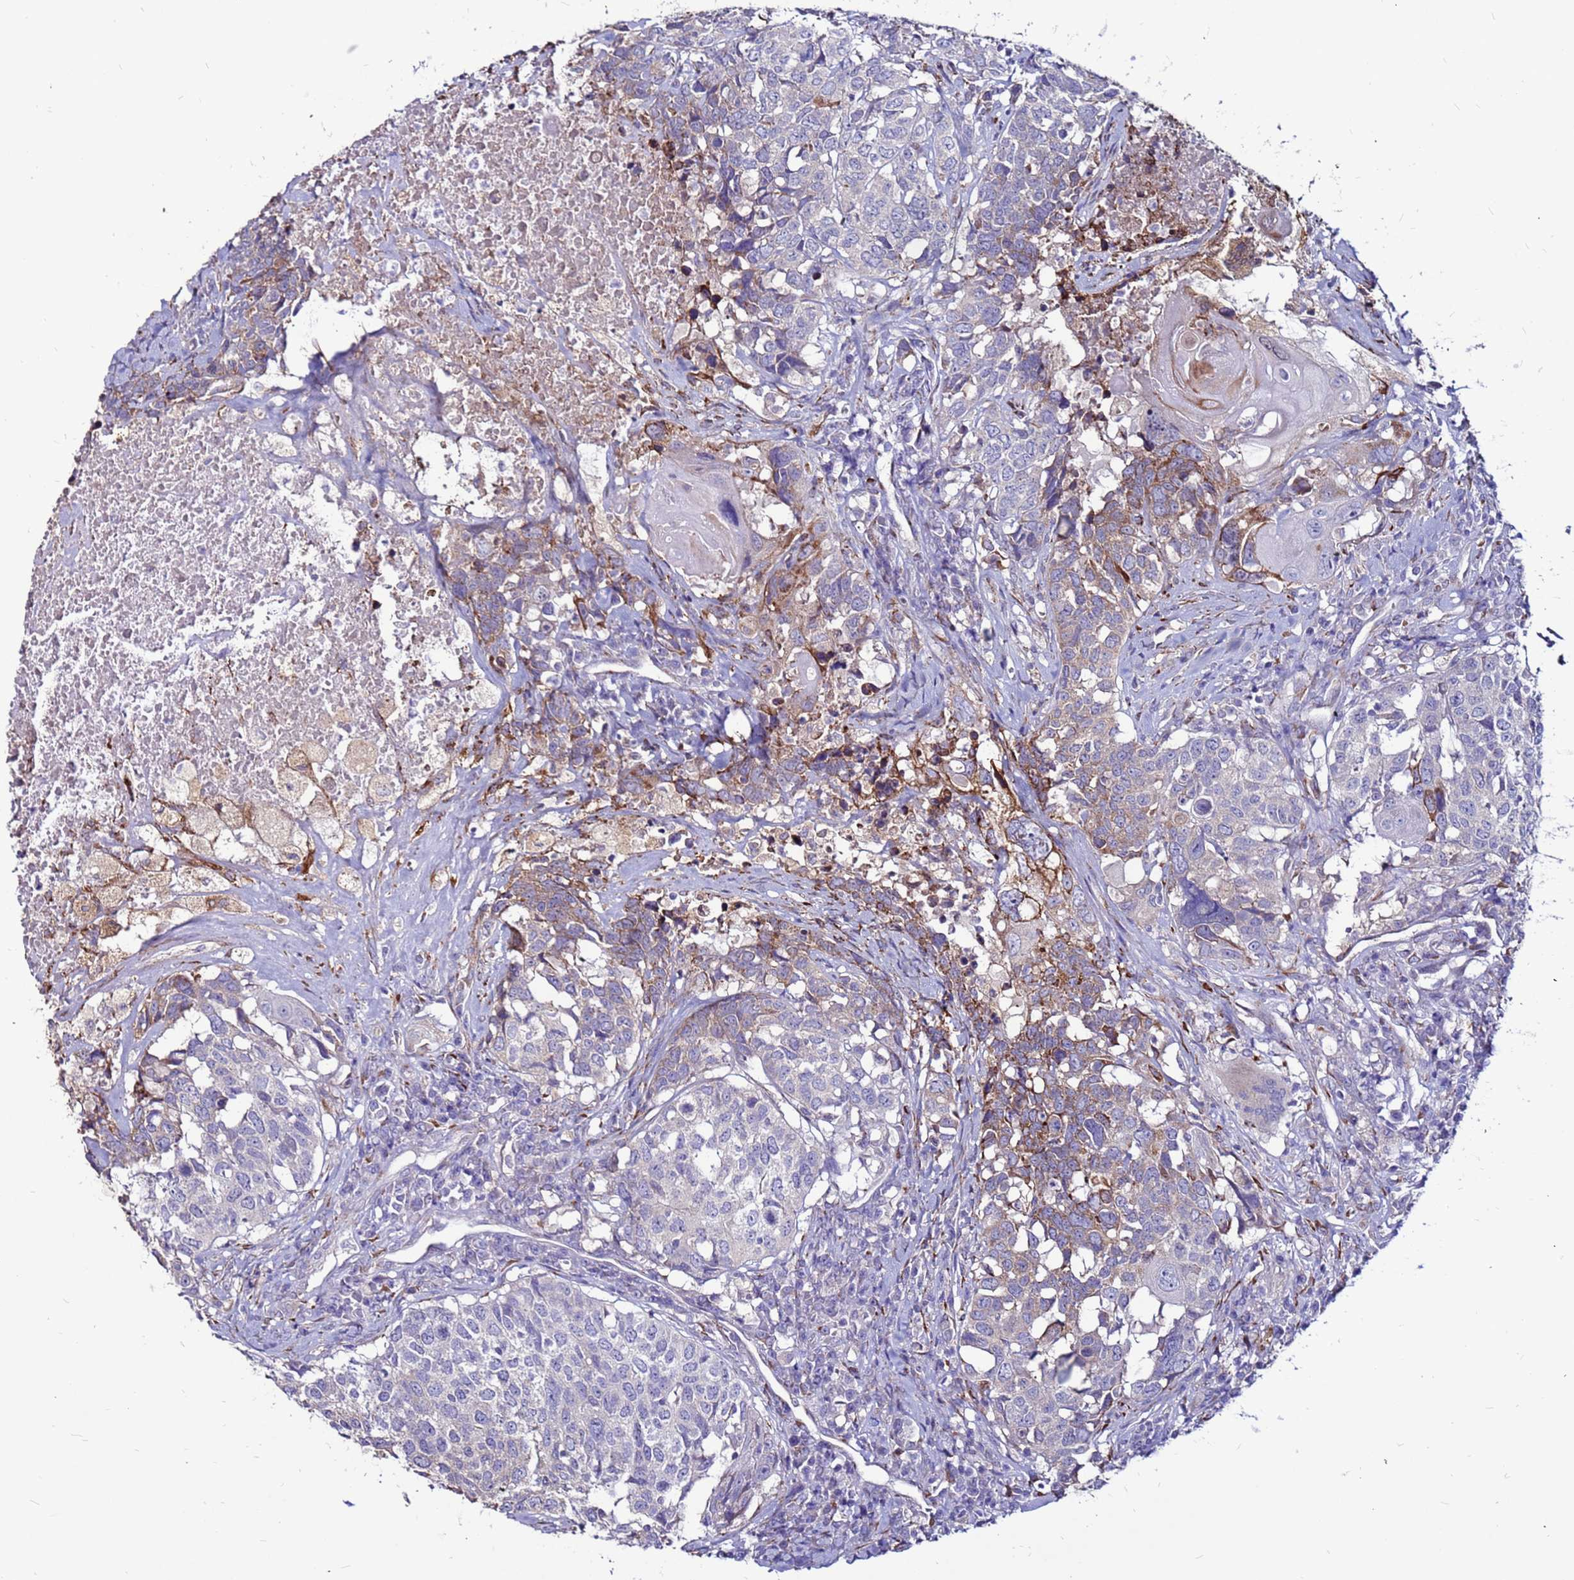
{"staining": {"intensity": "moderate", "quantity": "<25%", "location": "cytoplasmic/membranous"}, "tissue": "head and neck cancer", "cell_type": "Tumor cells", "image_type": "cancer", "snomed": [{"axis": "morphology", "description": "Squamous cell carcinoma, NOS"}, {"axis": "topography", "description": "Head-Neck"}], "caption": "The photomicrograph reveals staining of head and neck cancer (squamous cell carcinoma), revealing moderate cytoplasmic/membranous protein staining (brown color) within tumor cells.", "gene": "SLC44A3", "patient": {"sex": "male", "age": 66}}